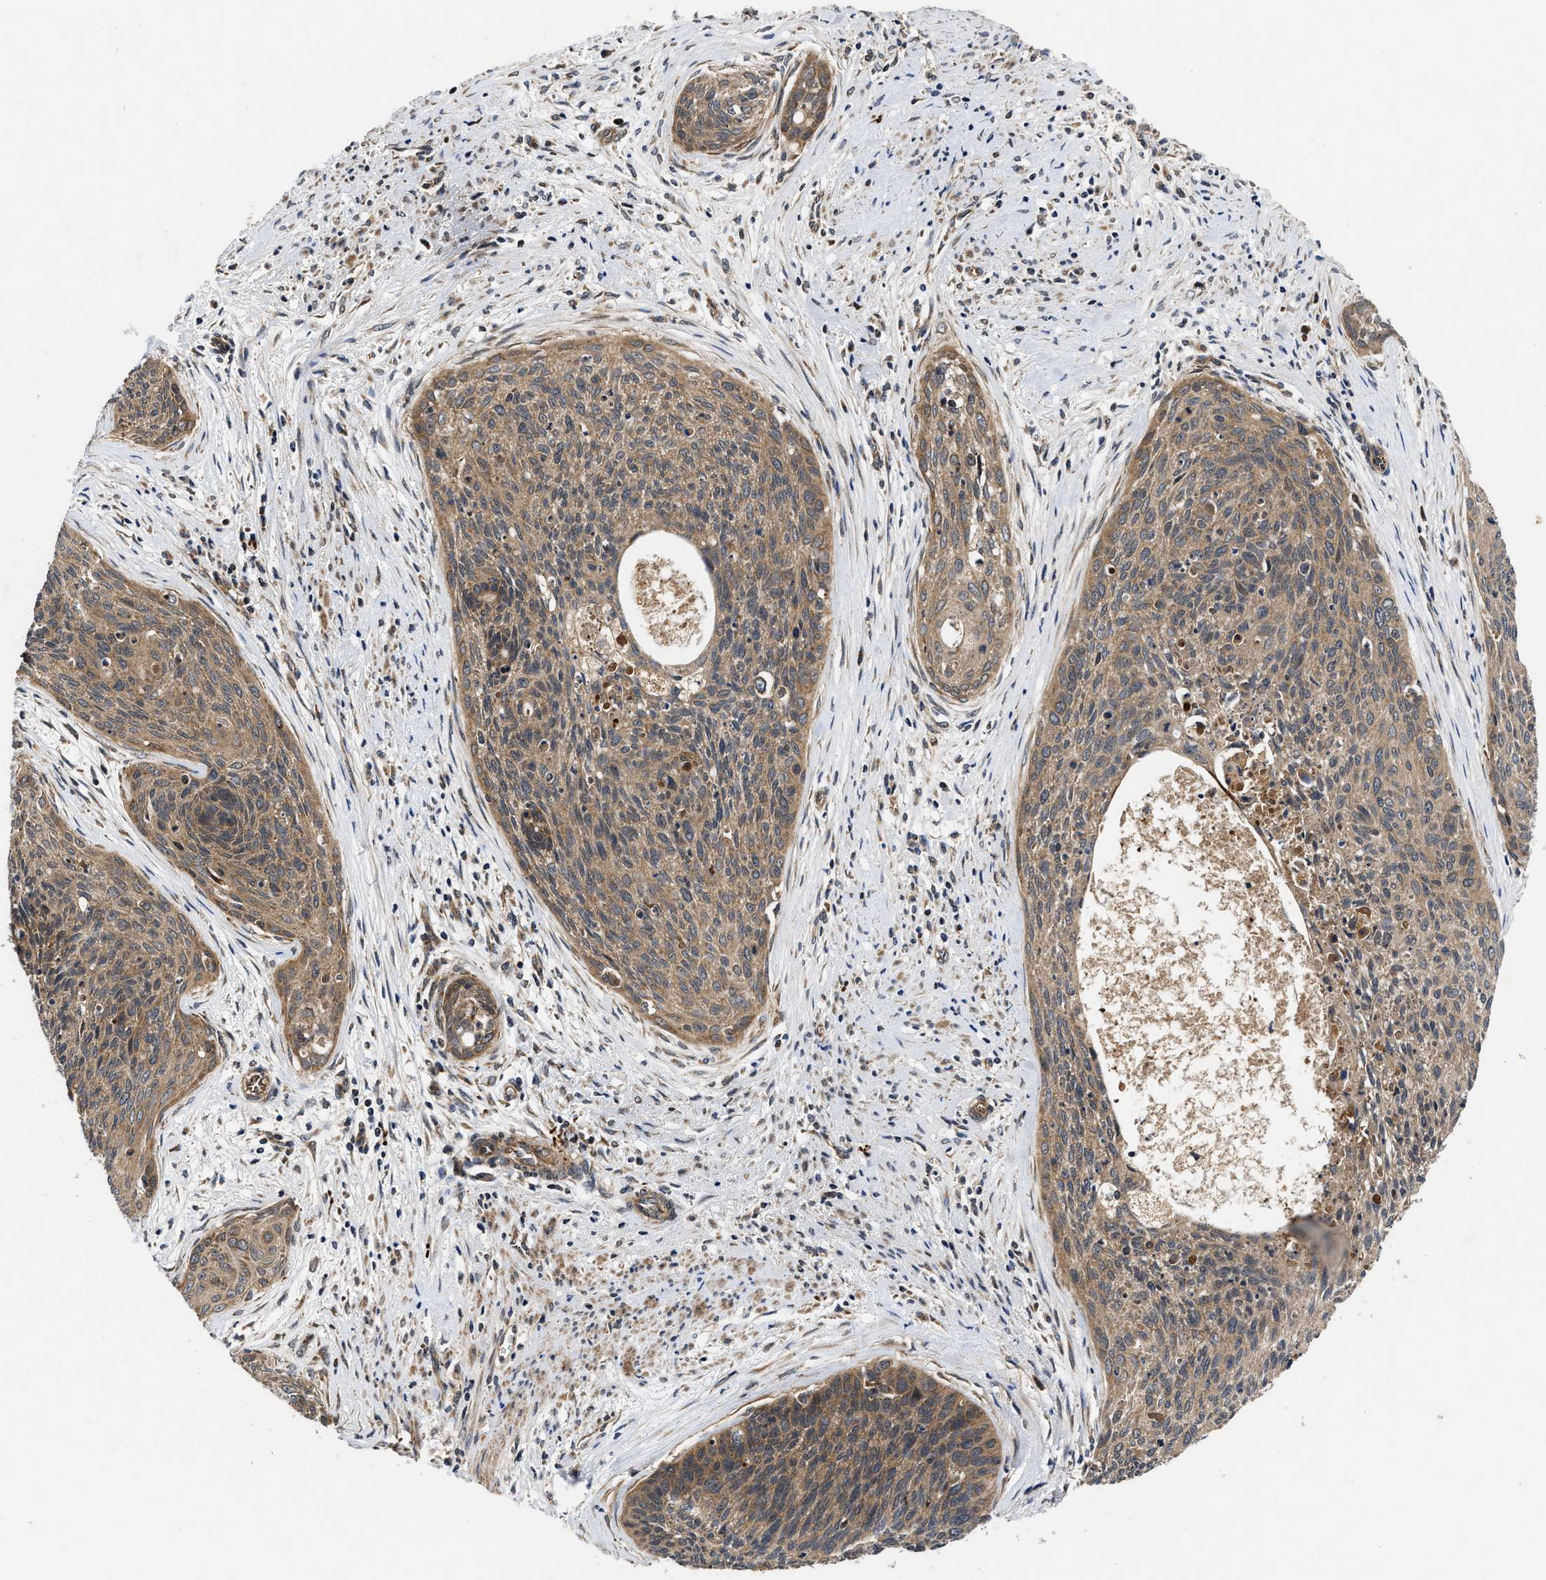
{"staining": {"intensity": "moderate", "quantity": ">75%", "location": "cytoplasmic/membranous"}, "tissue": "cervical cancer", "cell_type": "Tumor cells", "image_type": "cancer", "snomed": [{"axis": "morphology", "description": "Squamous cell carcinoma, NOS"}, {"axis": "topography", "description": "Cervix"}], "caption": "This is a histology image of immunohistochemistry (IHC) staining of cervical cancer, which shows moderate expression in the cytoplasmic/membranous of tumor cells.", "gene": "EFNA4", "patient": {"sex": "female", "age": 55}}